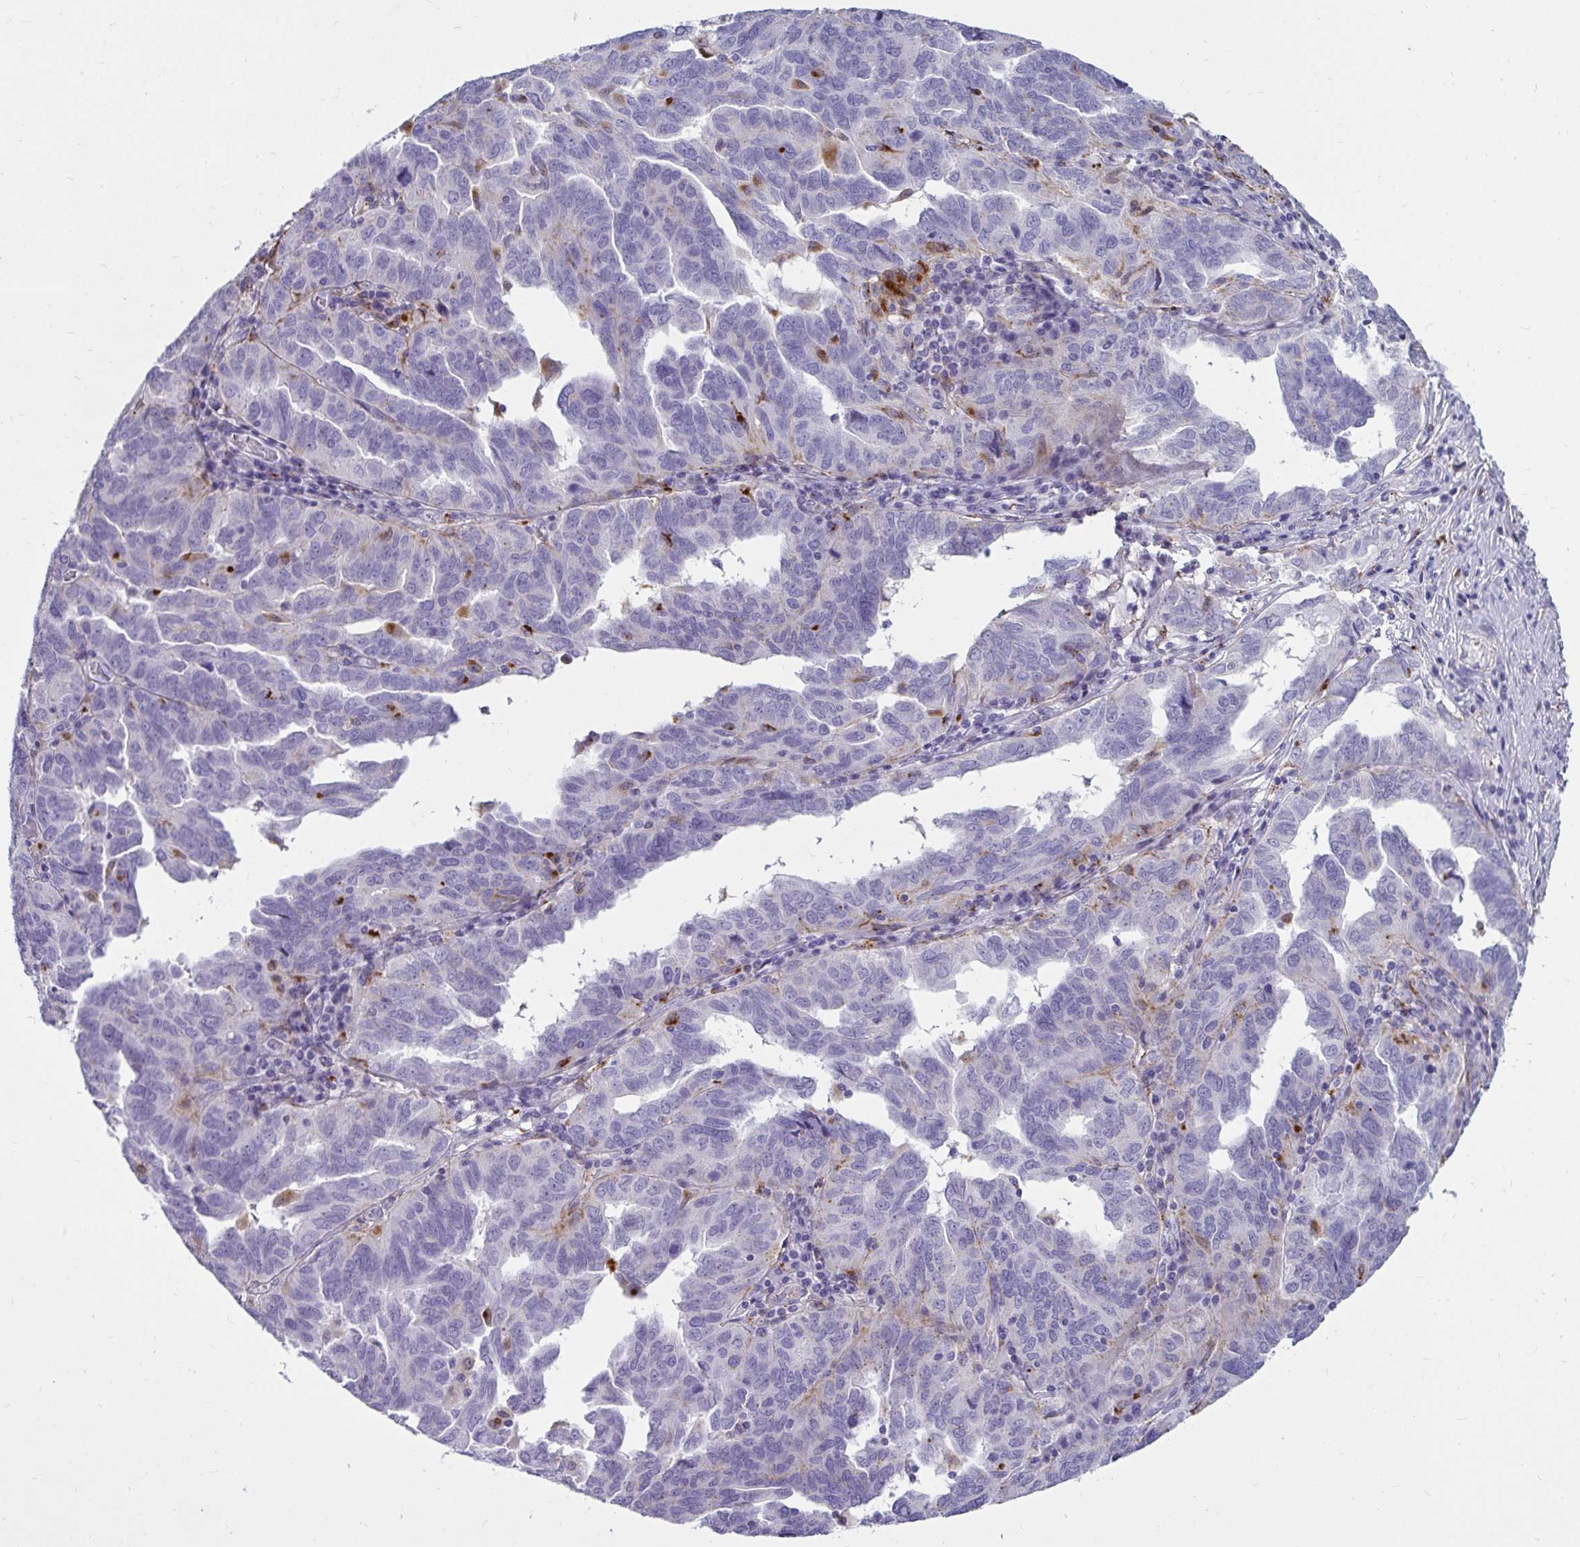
{"staining": {"intensity": "negative", "quantity": "none", "location": "none"}, "tissue": "ovarian cancer", "cell_type": "Tumor cells", "image_type": "cancer", "snomed": [{"axis": "morphology", "description": "Cystadenocarcinoma, serous, NOS"}, {"axis": "topography", "description": "Ovary"}], "caption": "Immunohistochemistry photomicrograph of human ovarian serous cystadenocarcinoma stained for a protein (brown), which exhibits no expression in tumor cells. (DAB (3,3'-diaminobenzidine) immunohistochemistry, high magnification).", "gene": "CTSZ", "patient": {"sex": "female", "age": 64}}